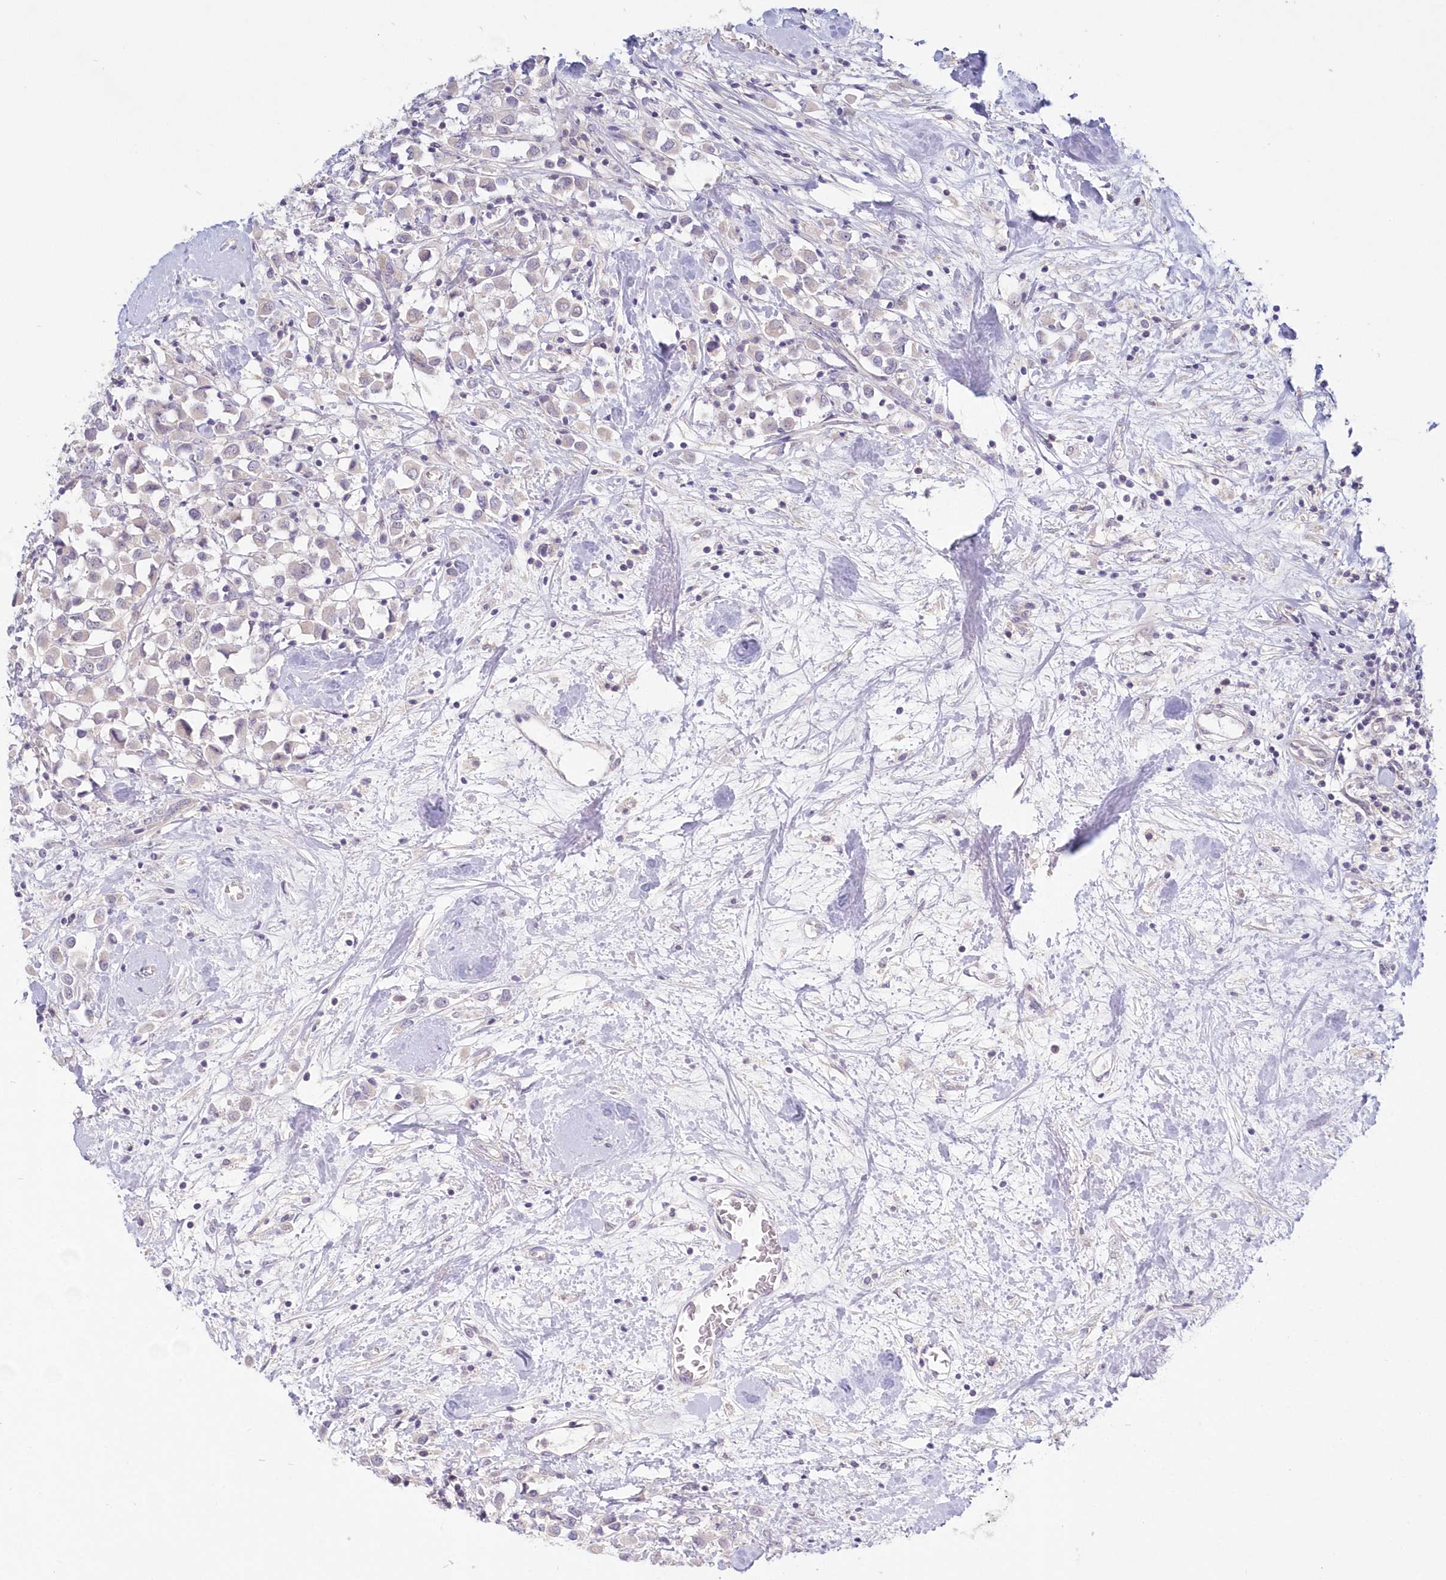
{"staining": {"intensity": "negative", "quantity": "none", "location": "none"}, "tissue": "breast cancer", "cell_type": "Tumor cells", "image_type": "cancer", "snomed": [{"axis": "morphology", "description": "Duct carcinoma"}, {"axis": "topography", "description": "Breast"}], "caption": "Micrograph shows no protein staining in tumor cells of breast intraductal carcinoma tissue.", "gene": "KATNA1", "patient": {"sex": "female", "age": 61}}